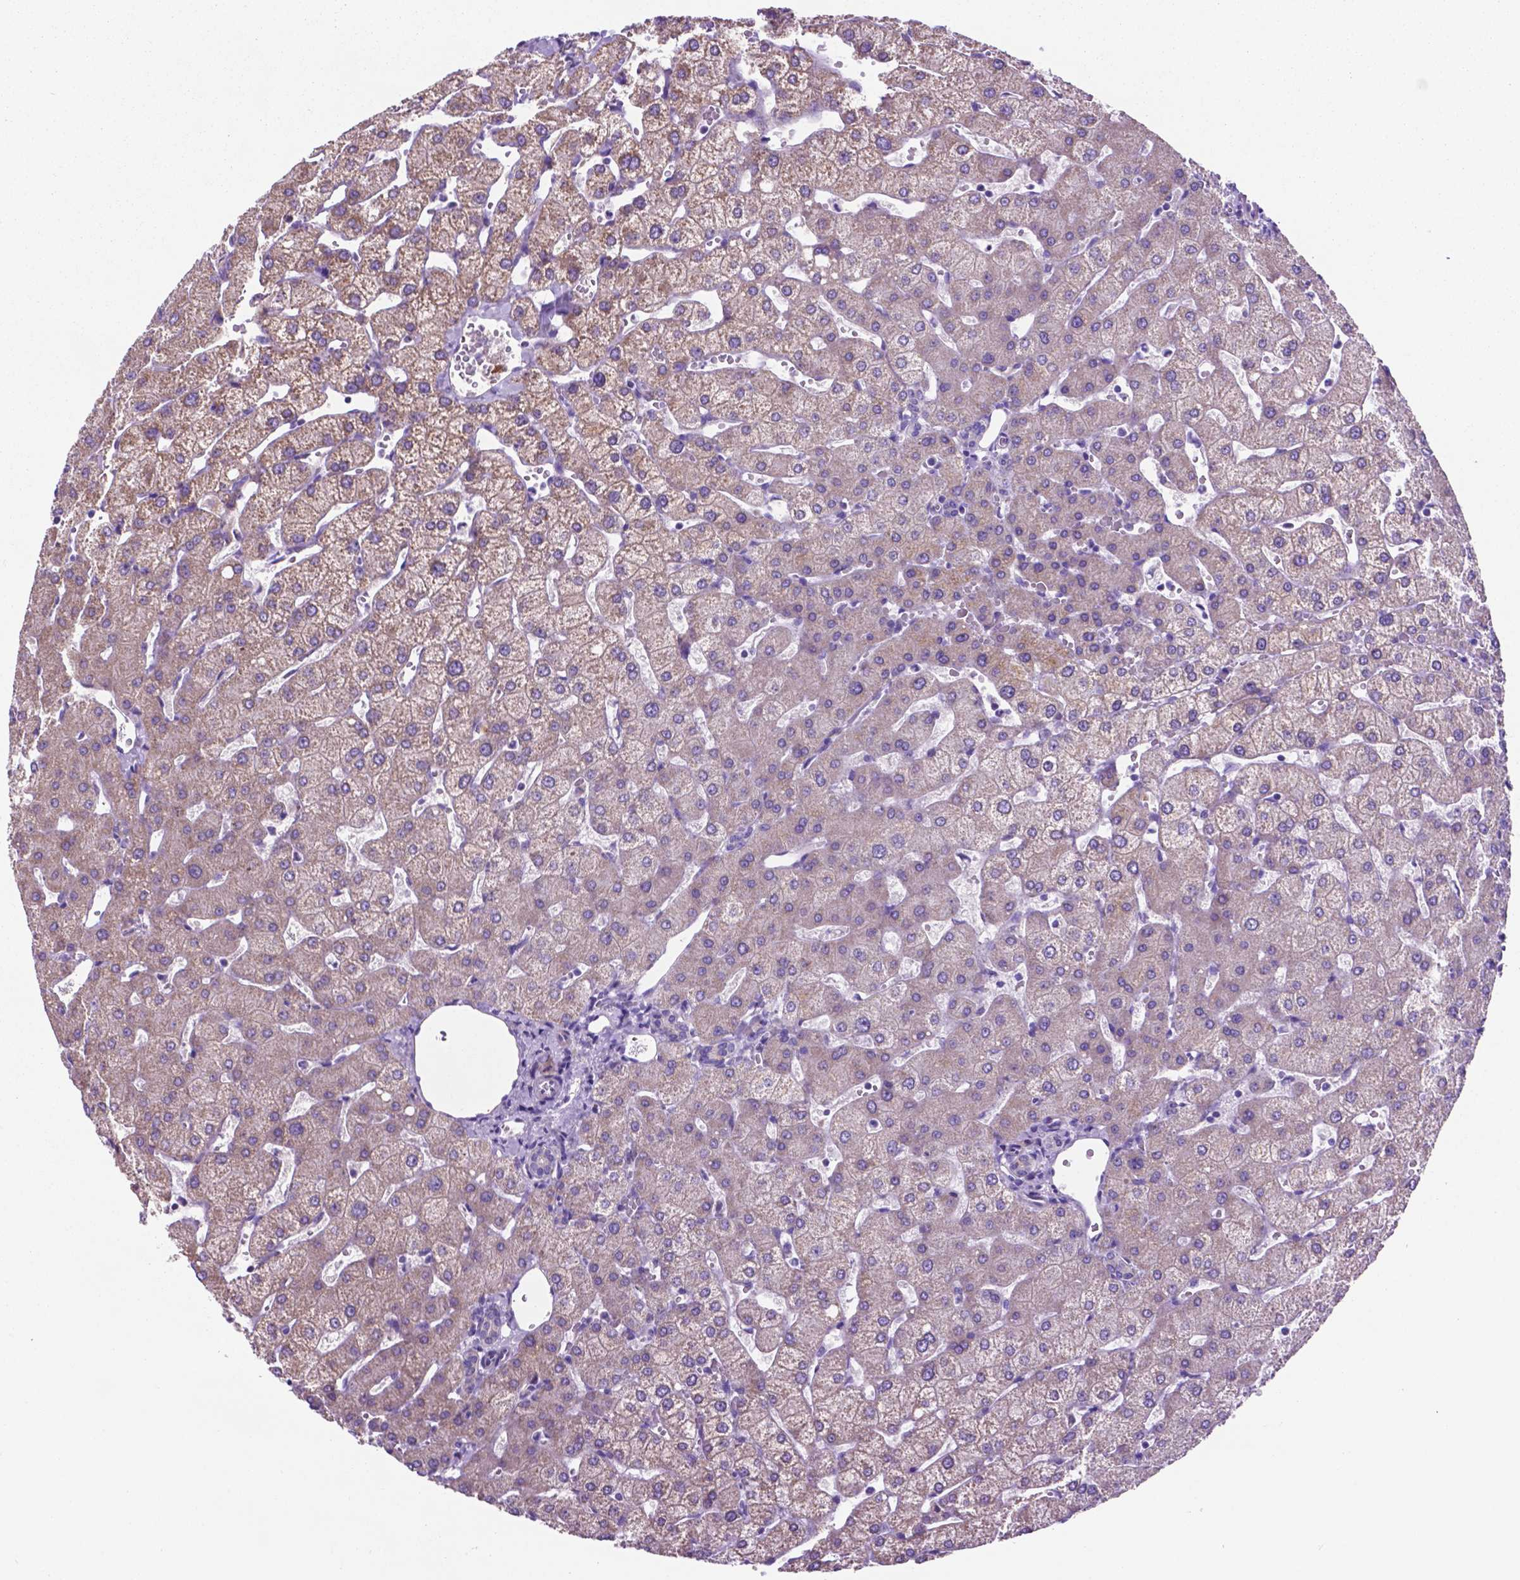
{"staining": {"intensity": "negative", "quantity": "none", "location": "none"}, "tissue": "liver", "cell_type": "Cholangiocytes", "image_type": "normal", "snomed": [{"axis": "morphology", "description": "Normal tissue, NOS"}, {"axis": "topography", "description": "Liver"}], "caption": "Cholangiocytes are negative for brown protein staining in benign liver.", "gene": "TMEM121B", "patient": {"sex": "female", "age": 54}}